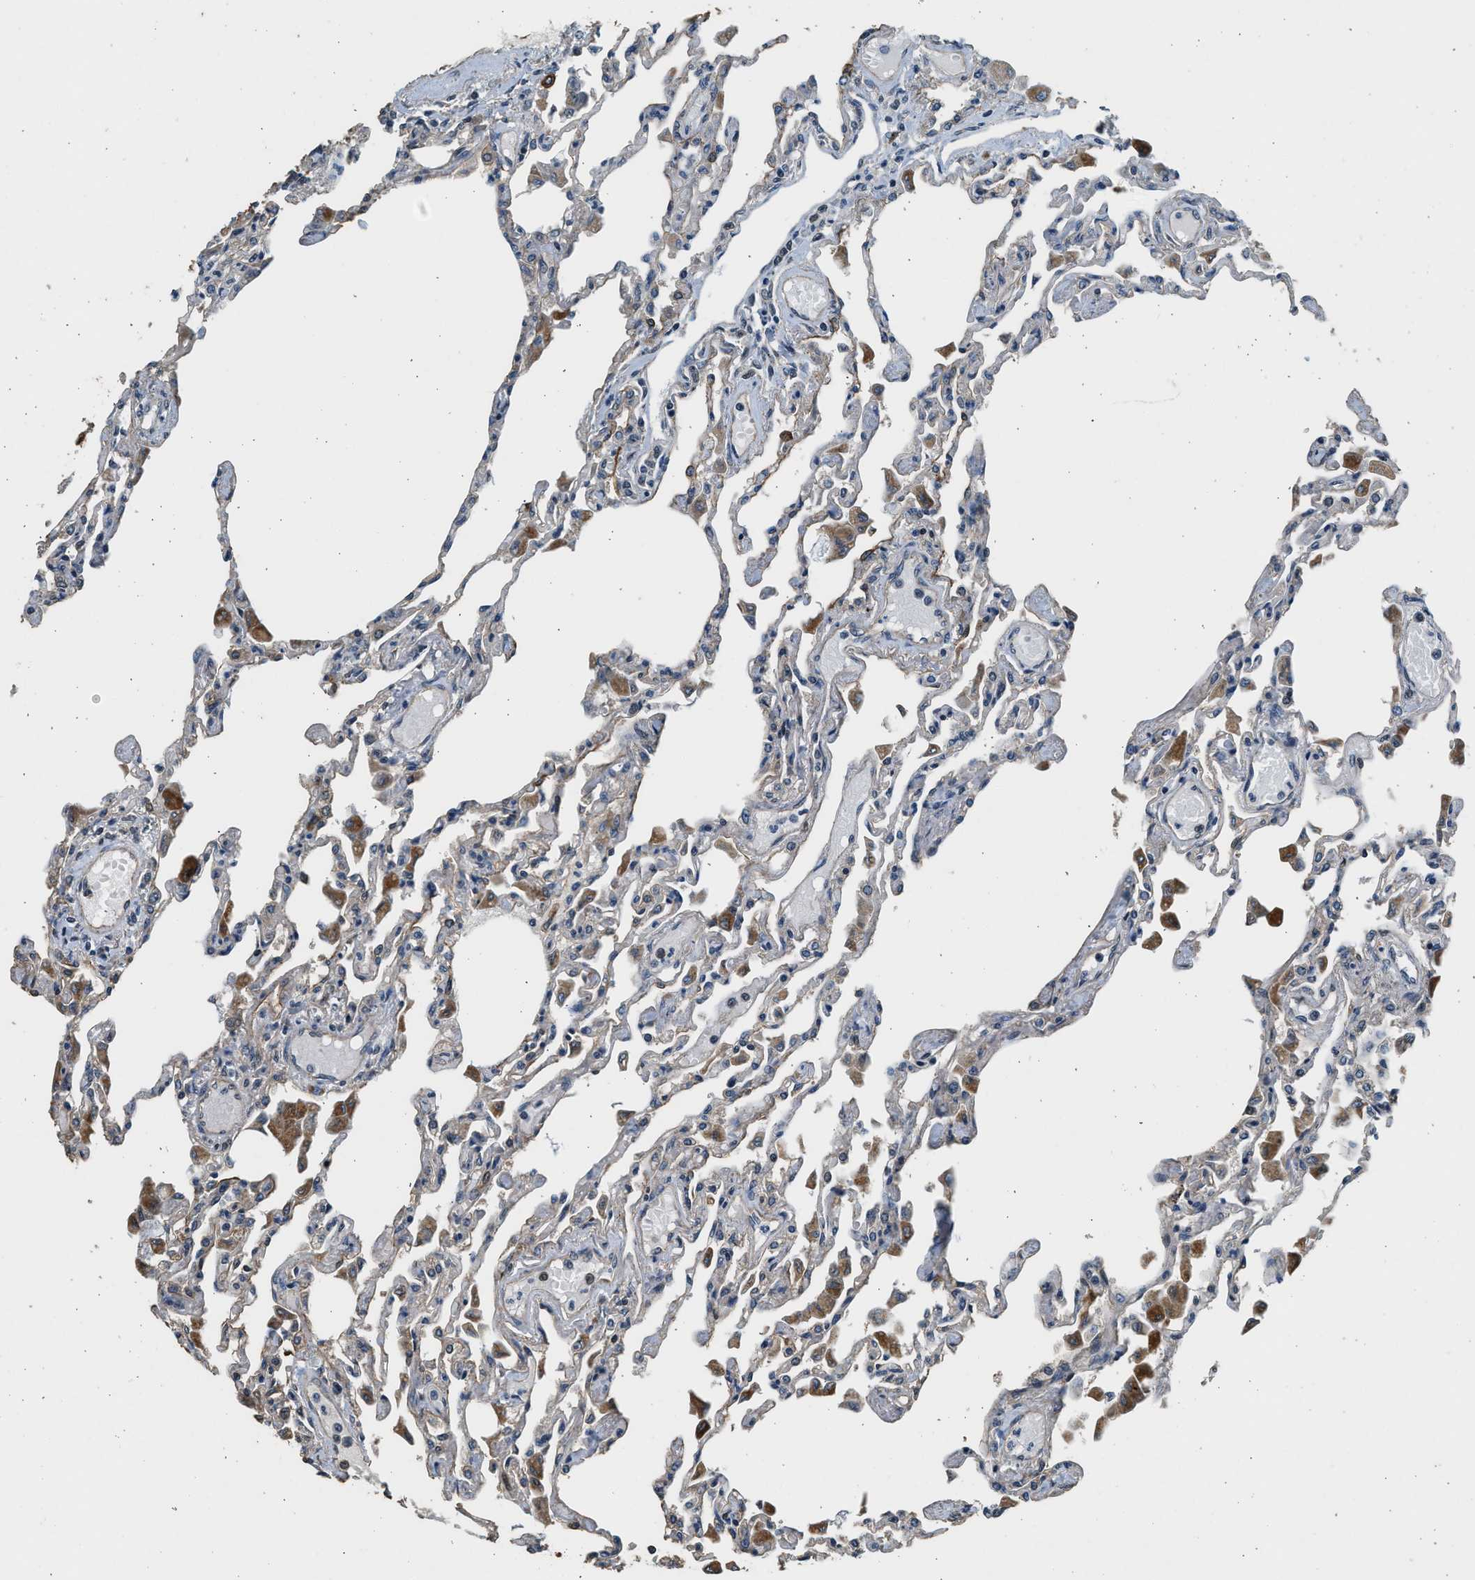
{"staining": {"intensity": "moderate", "quantity": "25%-75%", "location": "cytoplasmic/membranous"}, "tissue": "lung", "cell_type": "Alveolar cells", "image_type": "normal", "snomed": [{"axis": "morphology", "description": "Normal tissue, NOS"}, {"axis": "topography", "description": "Bronchus"}, {"axis": "topography", "description": "Lung"}], "caption": "Immunohistochemistry (IHC) of normal human lung demonstrates medium levels of moderate cytoplasmic/membranous positivity in approximately 25%-75% of alveolar cells.", "gene": "PCLO", "patient": {"sex": "female", "age": 49}}